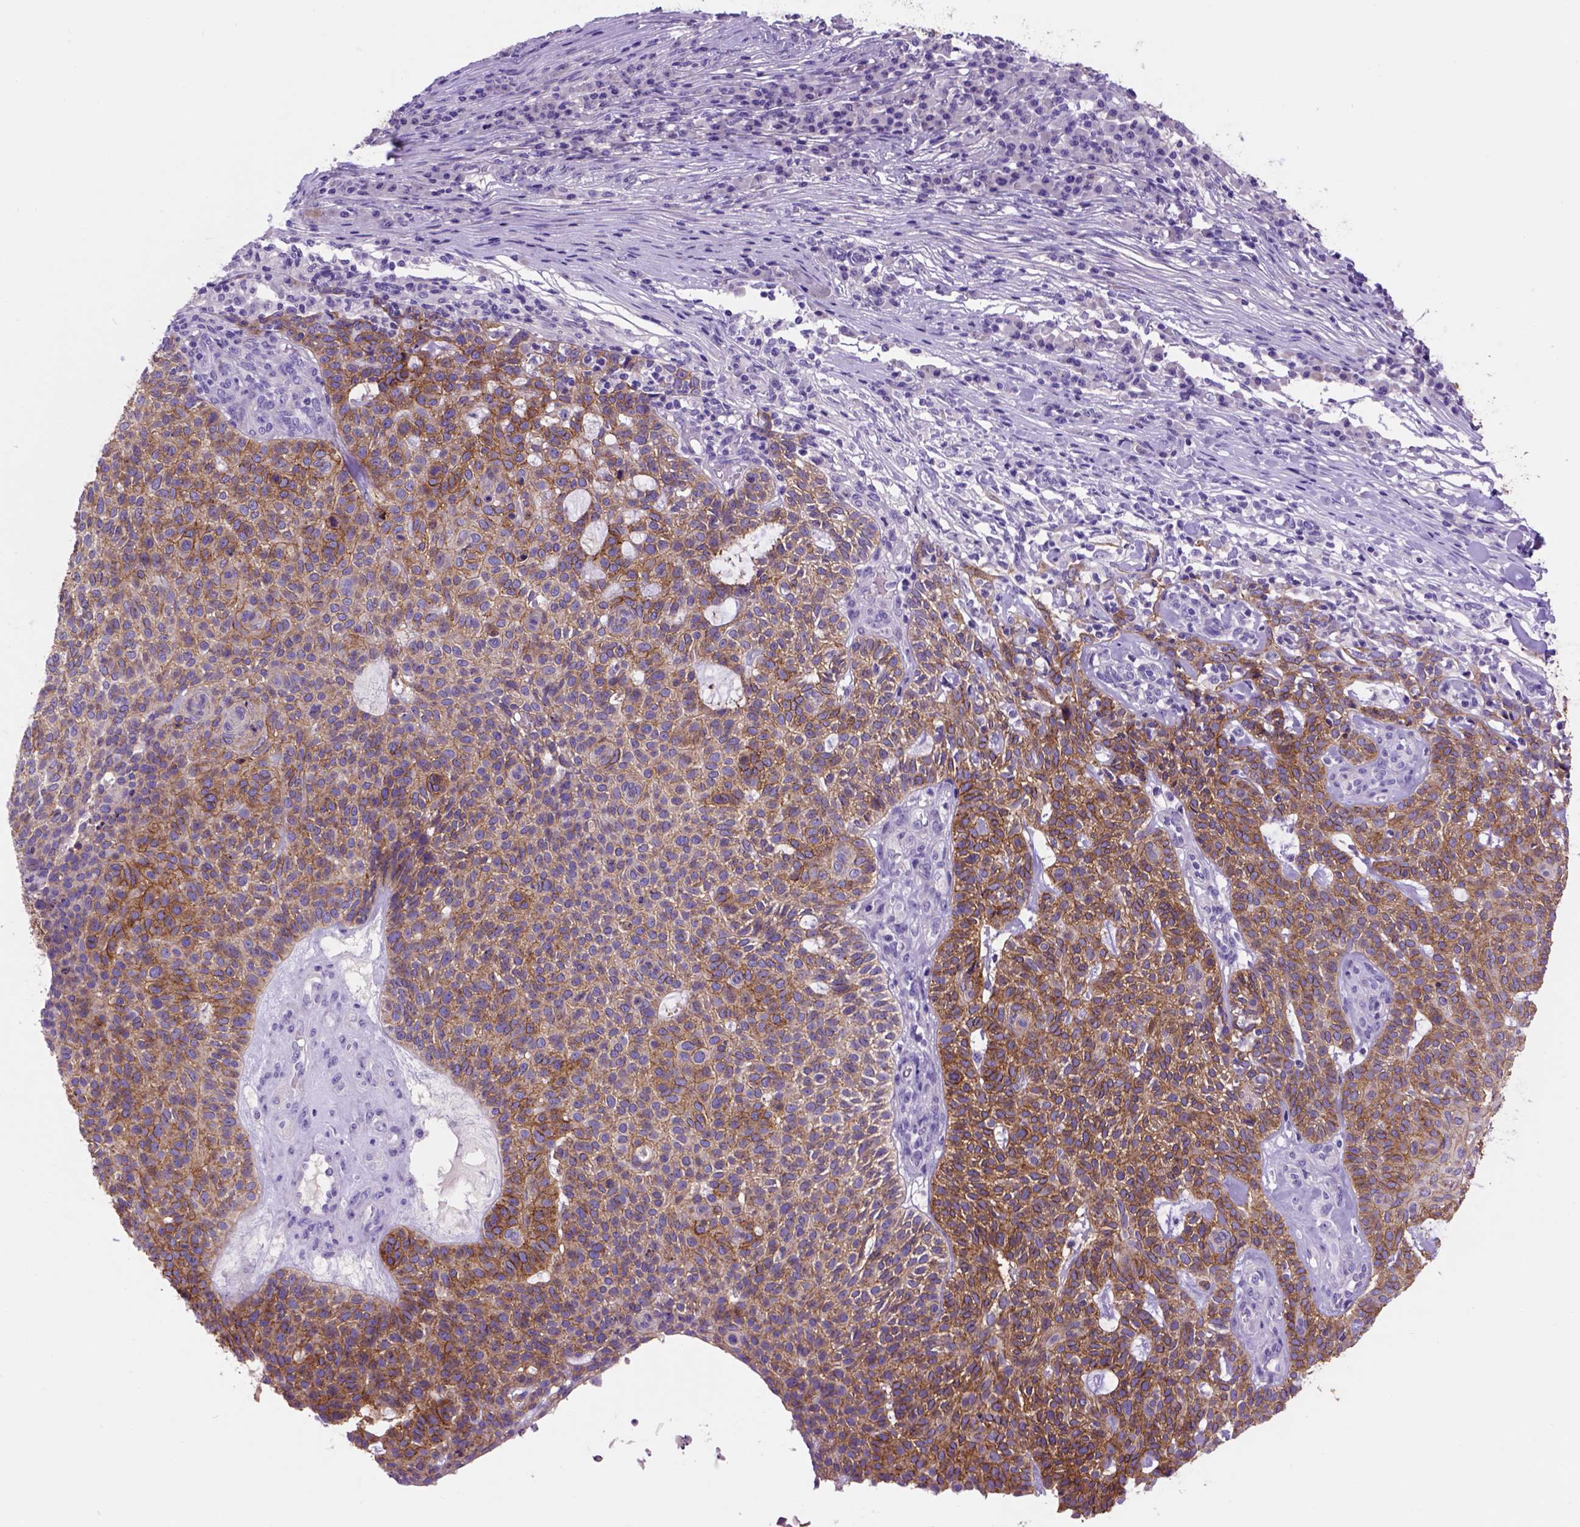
{"staining": {"intensity": "moderate", "quantity": ">75%", "location": "cytoplasmic/membranous"}, "tissue": "skin cancer", "cell_type": "Tumor cells", "image_type": "cancer", "snomed": [{"axis": "morphology", "description": "Squamous cell carcinoma, NOS"}, {"axis": "topography", "description": "Skin"}], "caption": "Squamous cell carcinoma (skin) stained with IHC shows moderate cytoplasmic/membranous staining in about >75% of tumor cells.", "gene": "EGFR", "patient": {"sex": "female", "age": 90}}